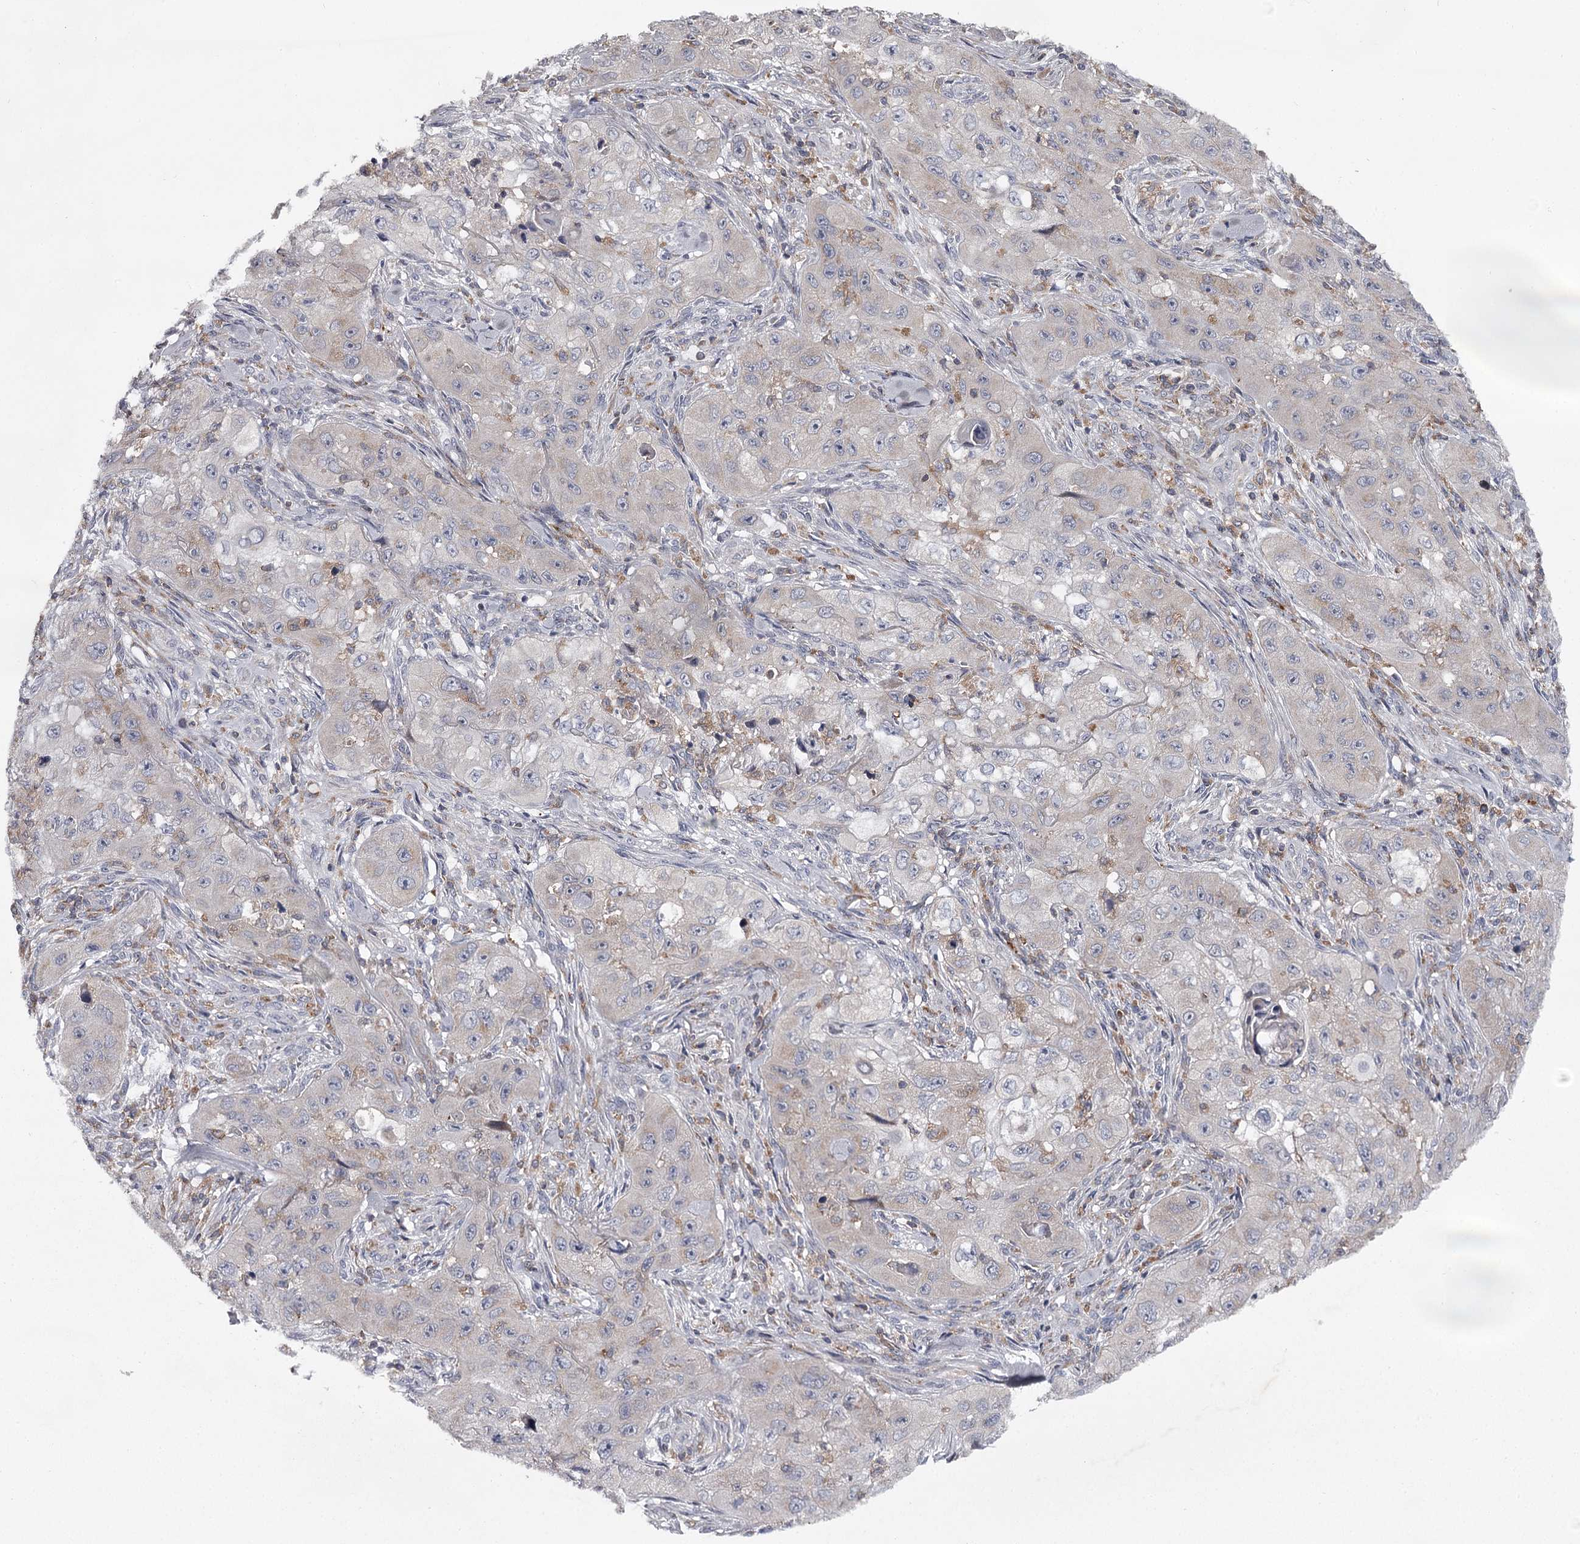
{"staining": {"intensity": "negative", "quantity": "none", "location": "none"}, "tissue": "skin cancer", "cell_type": "Tumor cells", "image_type": "cancer", "snomed": [{"axis": "morphology", "description": "Squamous cell carcinoma, NOS"}, {"axis": "topography", "description": "Skin"}, {"axis": "topography", "description": "Subcutis"}], "caption": "DAB immunohistochemical staining of human squamous cell carcinoma (skin) reveals no significant positivity in tumor cells. (DAB IHC visualized using brightfield microscopy, high magnification).", "gene": "RASSF6", "patient": {"sex": "male", "age": 73}}